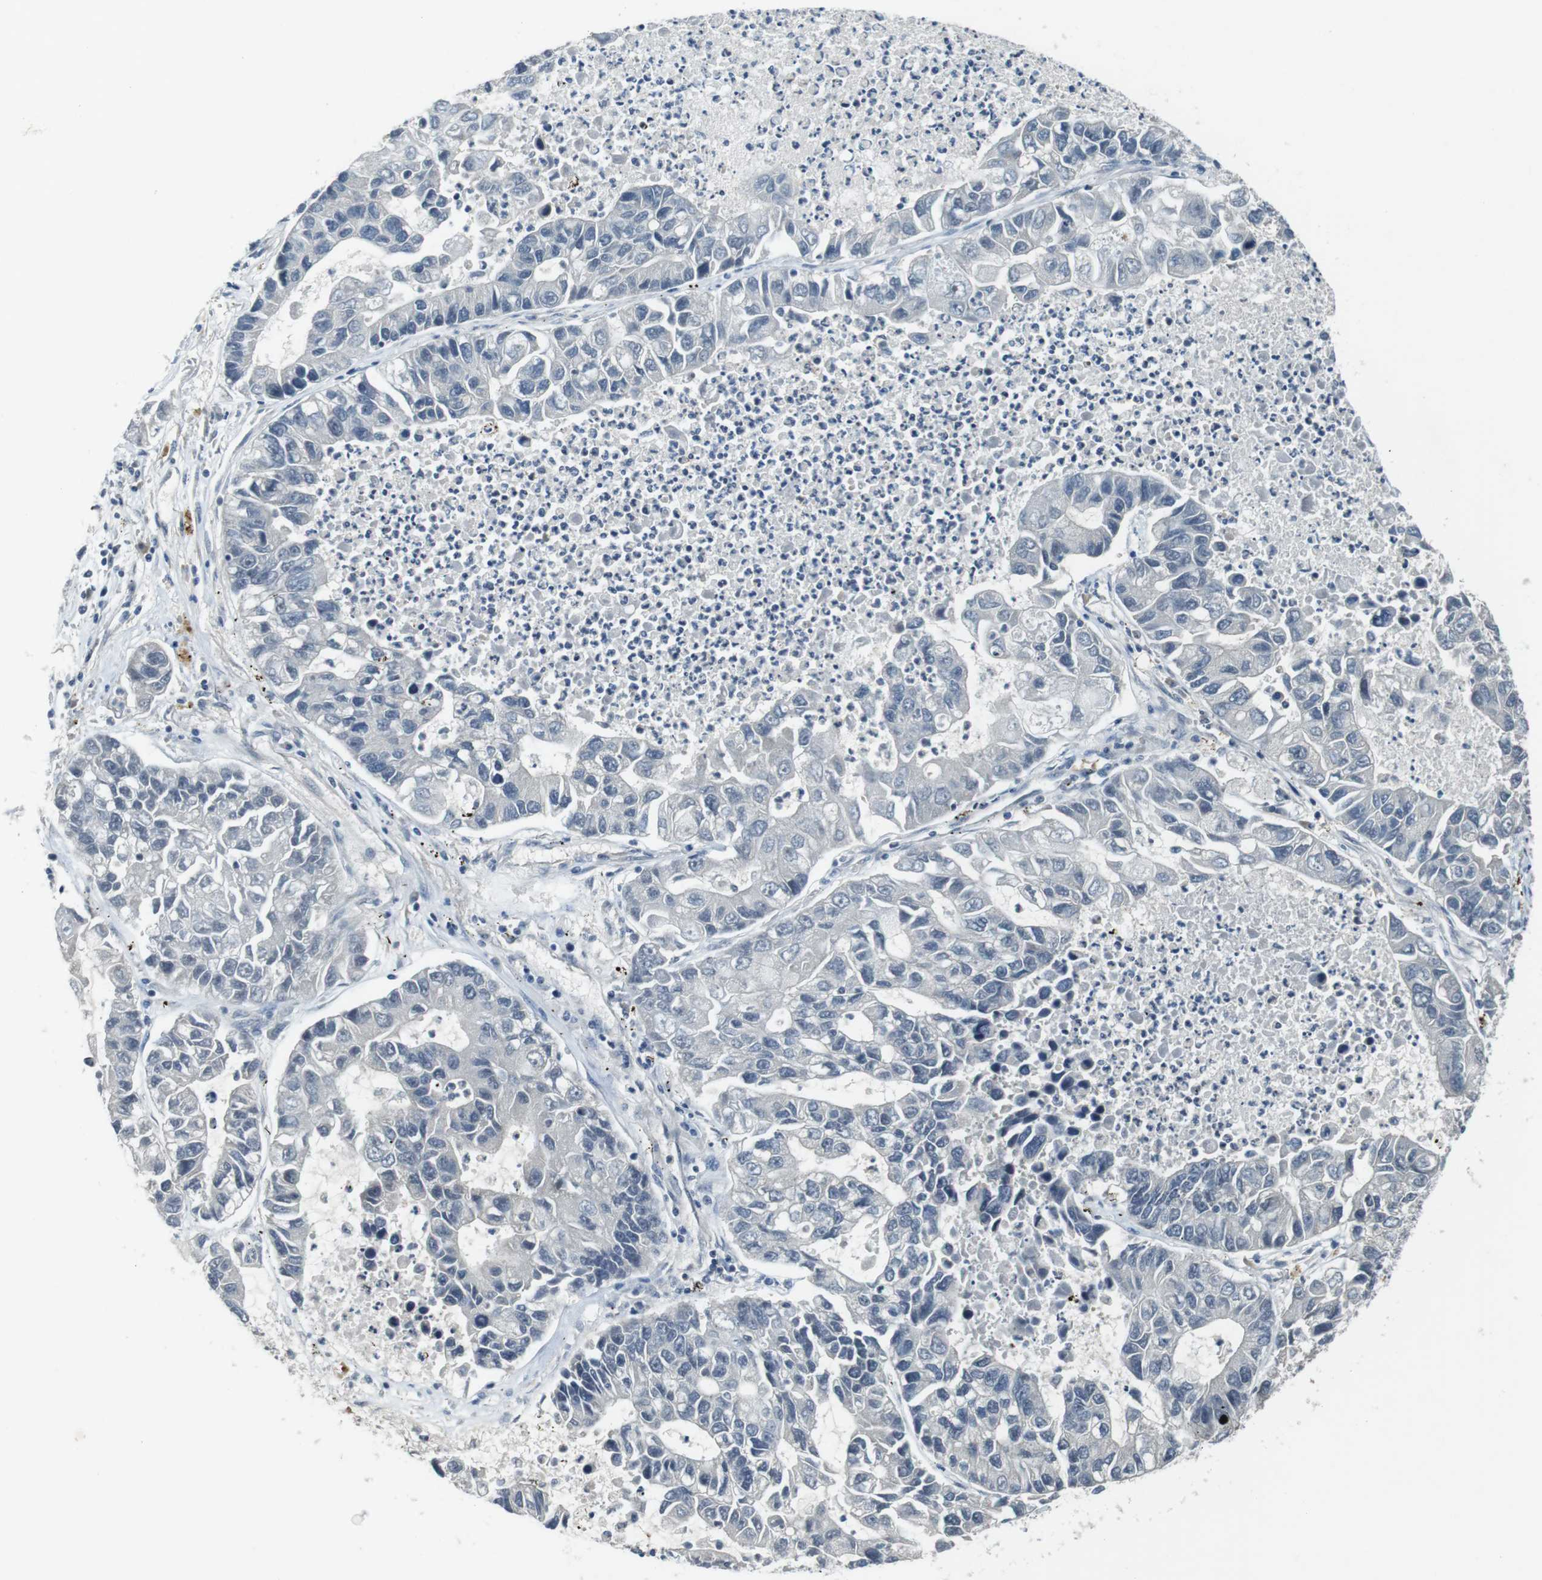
{"staining": {"intensity": "negative", "quantity": "none", "location": "none"}, "tissue": "lung cancer", "cell_type": "Tumor cells", "image_type": "cancer", "snomed": [{"axis": "morphology", "description": "Adenocarcinoma, NOS"}, {"axis": "topography", "description": "Lung"}], "caption": "Image shows no significant protein staining in tumor cells of adenocarcinoma (lung).", "gene": "MAPKAPK5", "patient": {"sex": "female", "age": 51}}